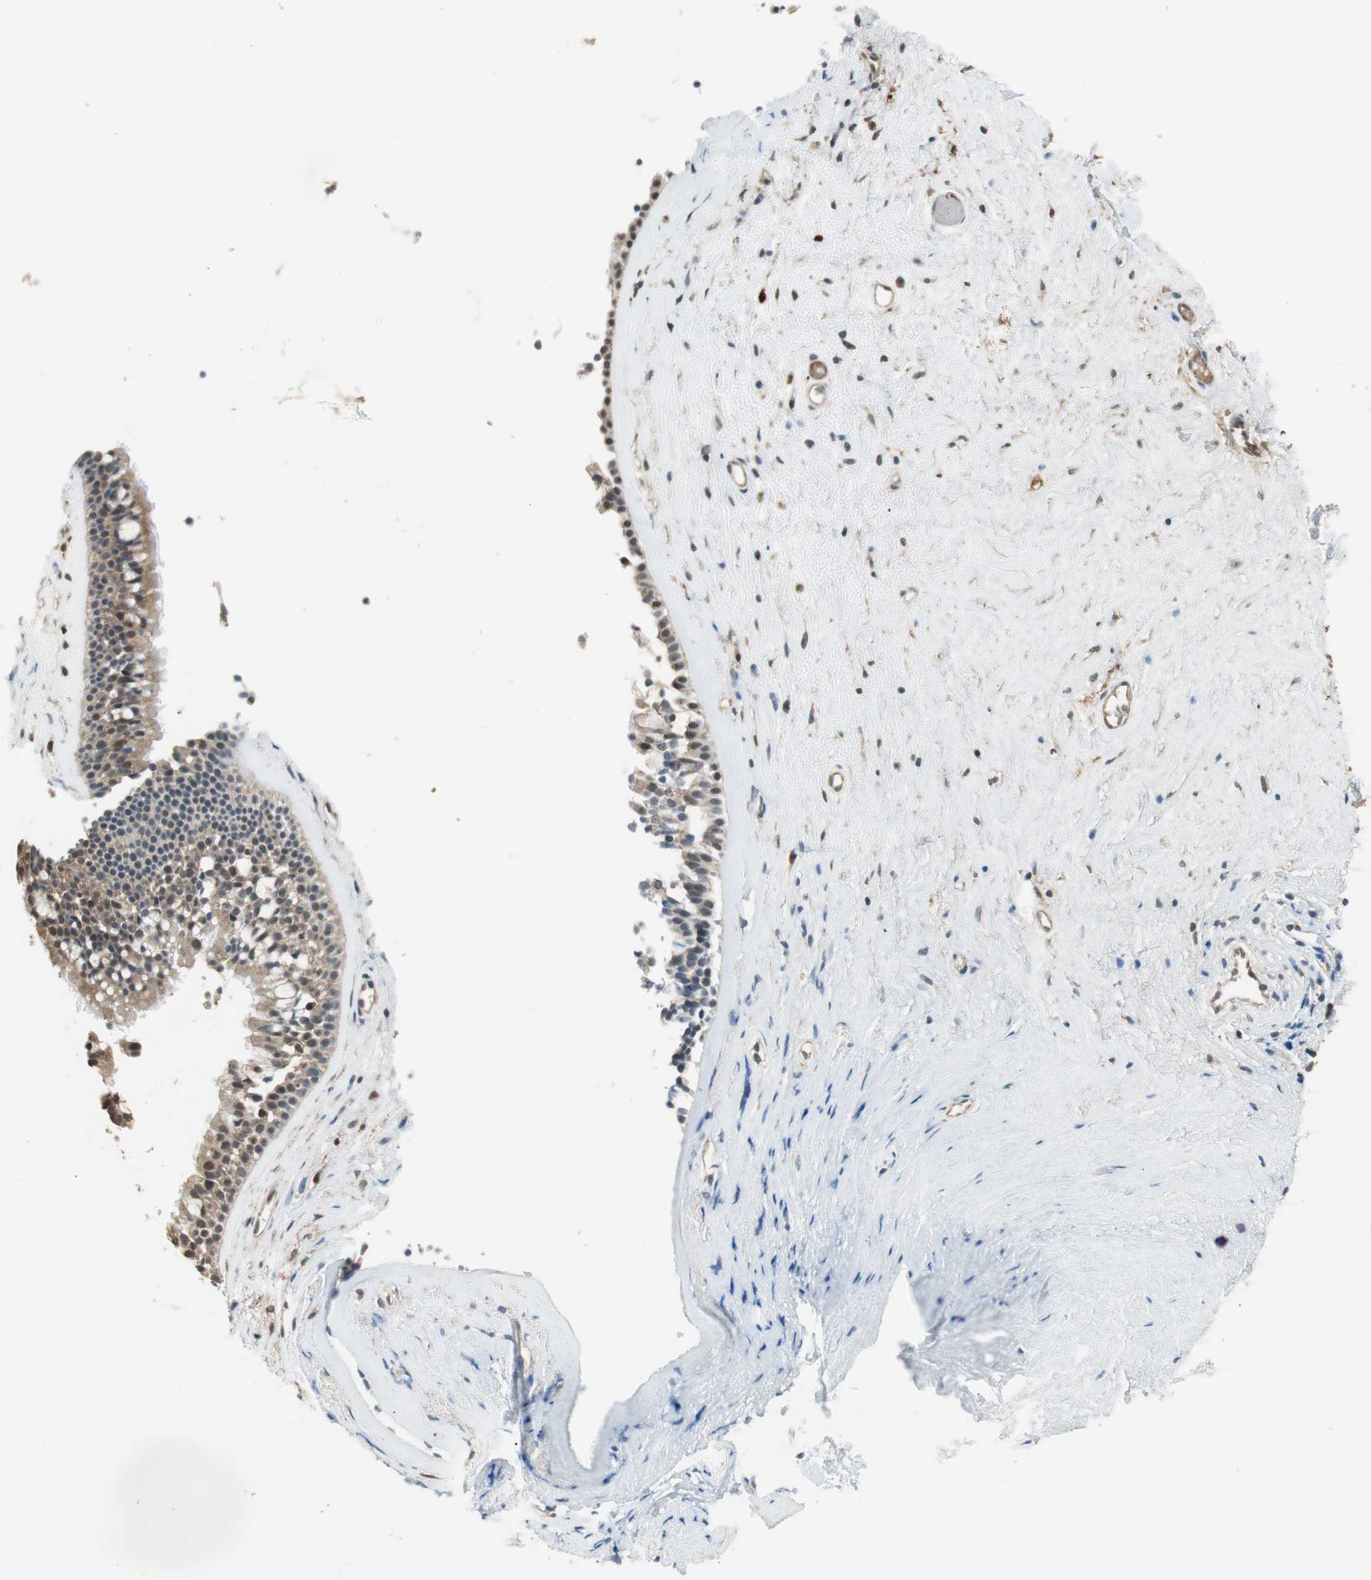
{"staining": {"intensity": "weak", "quantity": "25%-75%", "location": "cytoplasmic/membranous,nuclear"}, "tissue": "nasopharynx", "cell_type": "Respiratory epithelial cells", "image_type": "normal", "snomed": [{"axis": "morphology", "description": "Normal tissue, NOS"}, {"axis": "morphology", "description": "Inflammation, NOS"}, {"axis": "topography", "description": "Nasopharynx"}], "caption": "Nasopharynx stained for a protein reveals weak cytoplasmic/membranous,nuclear positivity in respiratory epithelial cells. The protein of interest is shown in brown color, while the nuclei are stained blue.", "gene": "USP5", "patient": {"sex": "male", "age": 48}}